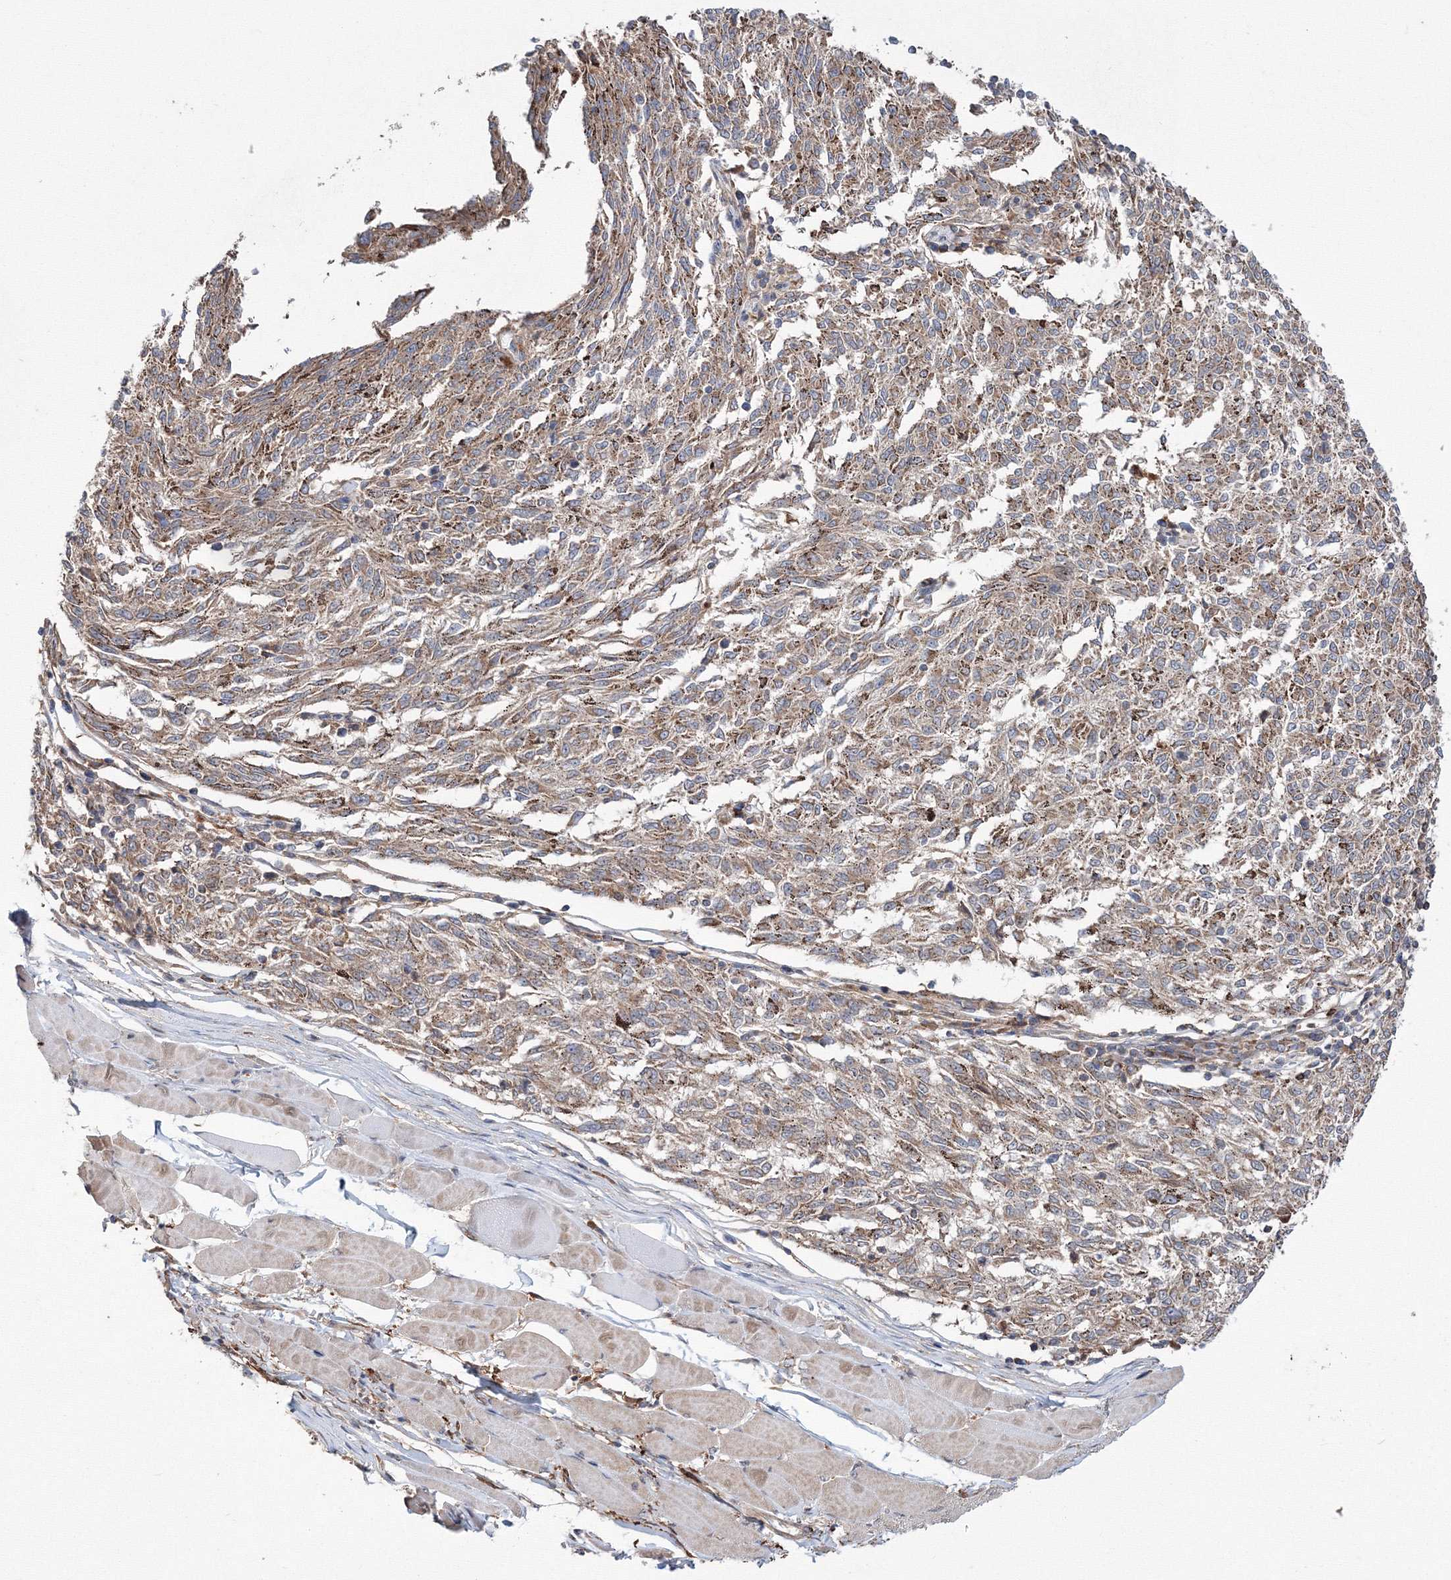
{"staining": {"intensity": "moderate", "quantity": "25%-75%", "location": "cytoplasmic/membranous"}, "tissue": "melanoma", "cell_type": "Tumor cells", "image_type": "cancer", "snomed": [{"axis": "morphology", "description": "Malignant melanoma, NOS"}, {"axis": "topography", "description": "Skin"}], "caption": "Protein analysis of melanoma tissue displays moderate cytoplasmic/membranous positivity in approximately 25%-75% of tumor cells. Nuclei are stained in blue.", "gene": "RANBP3L", "patient": {"sex": "female", "age": 72}}